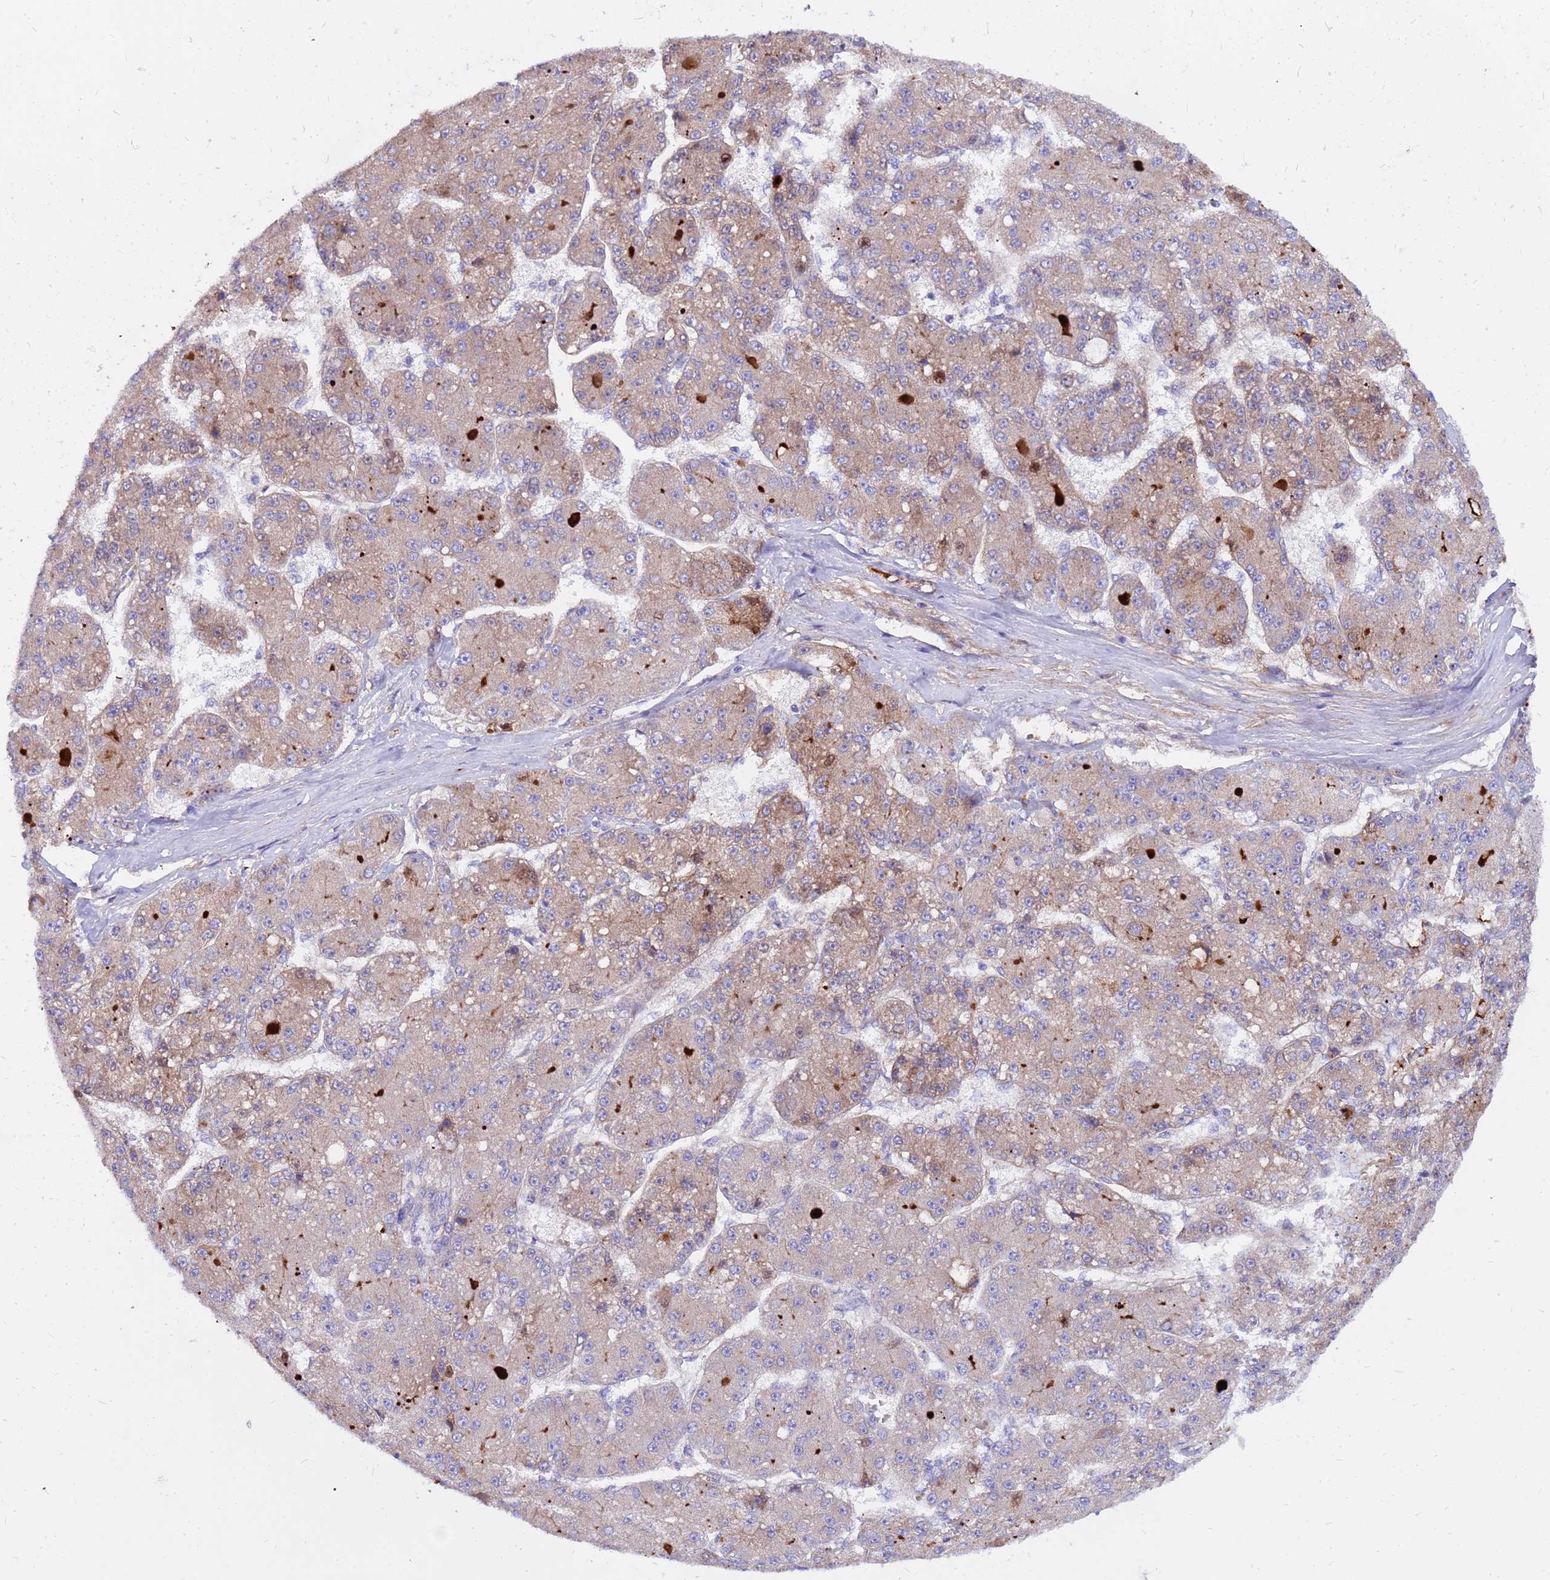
{"staining": {"intensity": "weak", "quantity": "25%-75%", "location": "cytoplasmic/membranous"}, "tissue": "liver cancer", "cell_type": "Tumor cells", "image_type": "cancer", "snomed": [{"axis": "morphology", "description": "Carcinoma, Hepatocellular, NOS"}, {"axis": "topography", "description": "Liver"}], "caption": "Liver cancer (hepatocellular carcinoma) stained with DAB IHC displays low levels of weak cytoplasmic/membranous staining in about 25%-75% of tumor cells.", "gene": "CRHBP", "patient": {"sex": "male", "age": 67}}